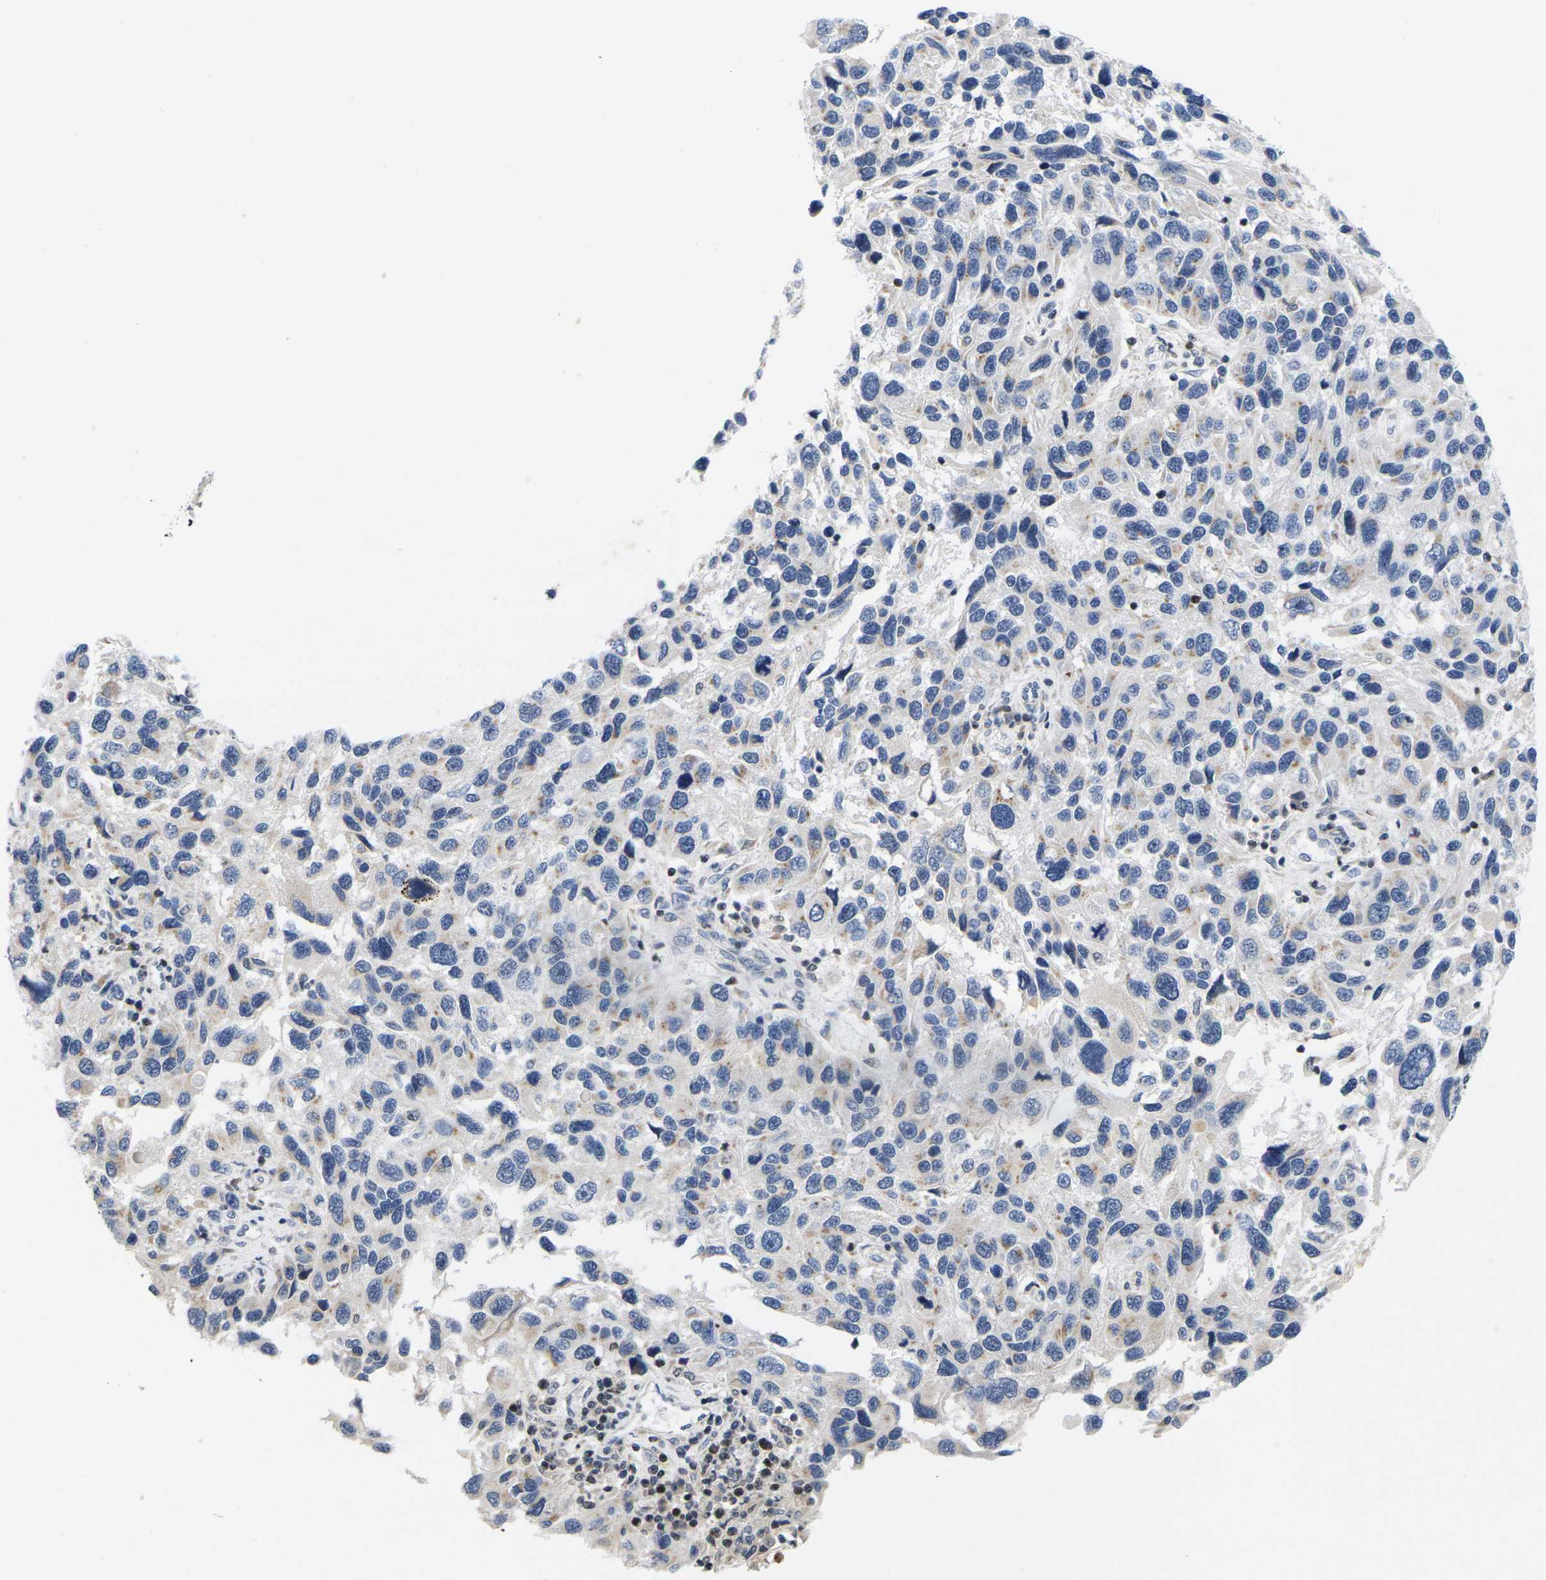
{"staining": {"intensity": "negative", "quantity": "none", "location": "none"}, "tissue": "melanoma", "cell_type": "Tumor cells", "image_type": "cancer", "snomed": [{"axis": "morphology", "description": "Malignant melanoma, NOS"}, {"axis": "topography", "description": "Skin"}], "caption": "Melanoma was stained to show a protein in brown. There is no significant expression in tumor cells.", "gene": "IKZF1", "patient": {"sex": "male", "age": 53}}